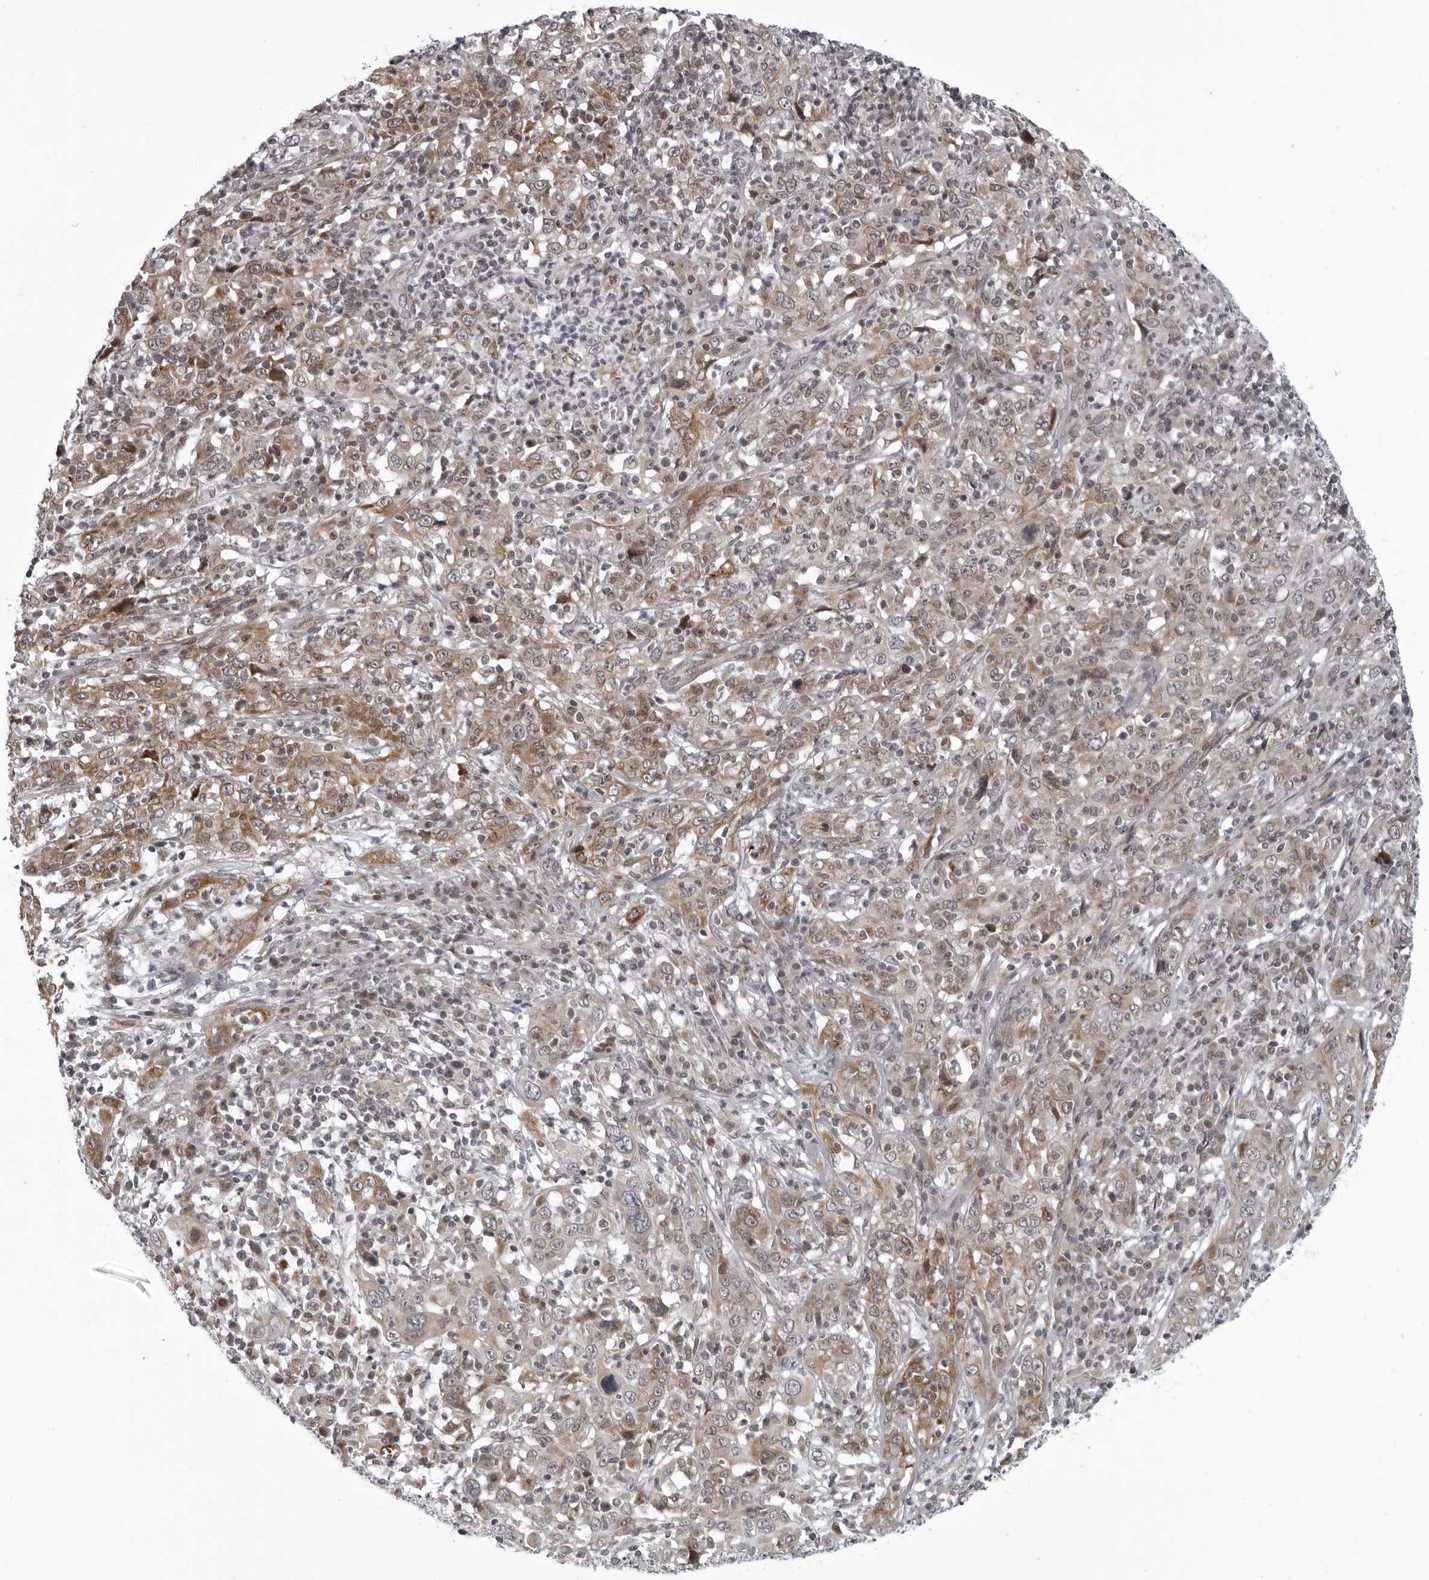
{"staining": {"intensity": "moderate", "quantity": "25%-75%", "location": "cytoplasmic/membranous"}, "tissue": "cervical cancer", "cell_type": "Tumor cells", "image_type": "cancer", "snomed": [{"axis": "morphology", "description": "Squamous cell carcinoma, NOS"}, {"axis": "topography", "description": "Cervix"}], "caption": "IHC photomicrograph of human squamous cell carcinoma (cervical) stained for a protein (brown), which reveals medium levels of moderate cytoplasmic/membranous expression in approximately 25%-75% of tumor cells.", "gene": "THOP1", "patient": {"sex": "female", "age": 46}}